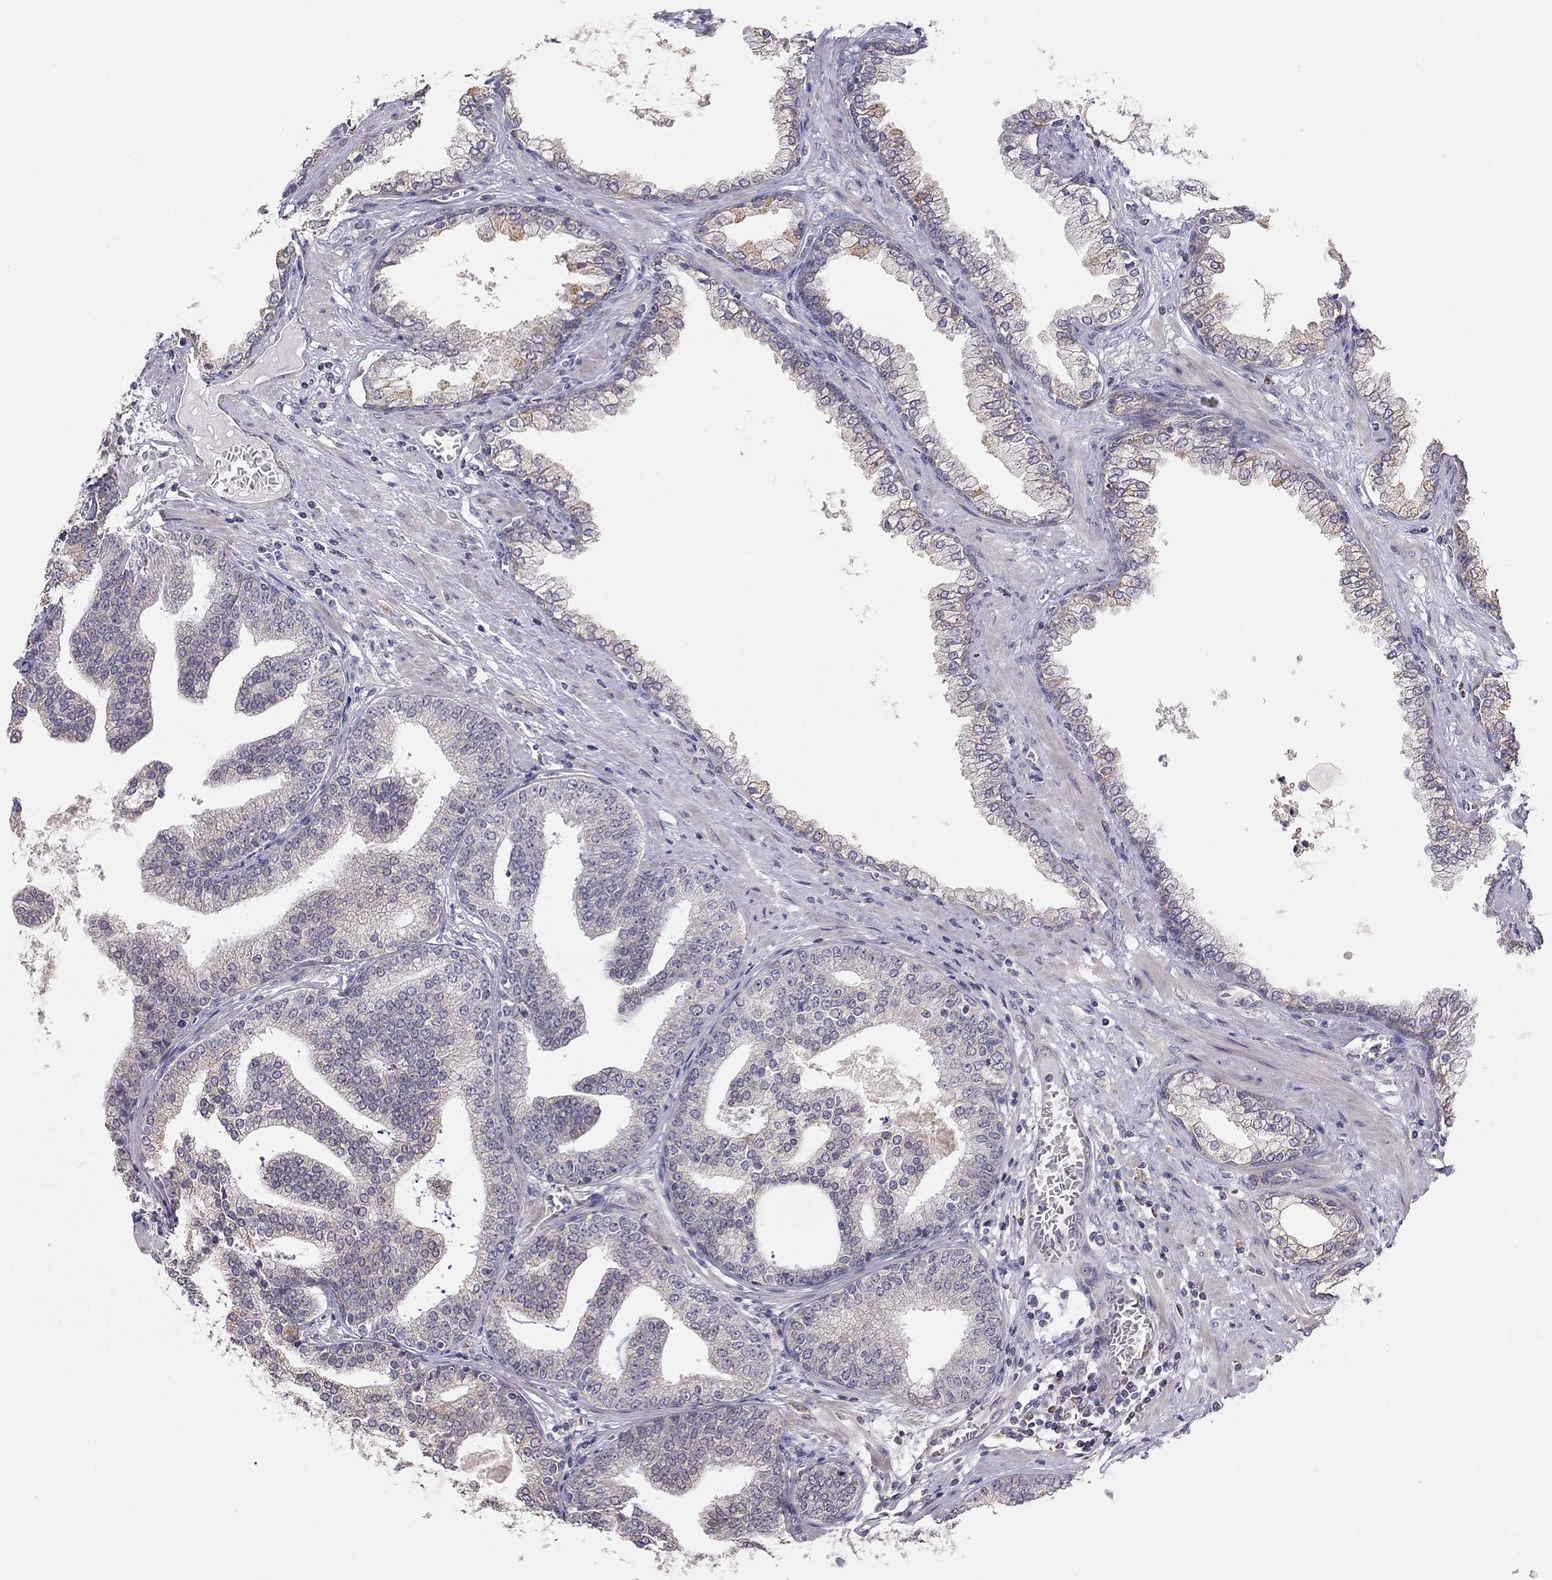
{"staining": {"intensity": "weak", "quantity": "<25%", "location": "cytoplasmic/membranous"}, "tissue": "prostate cancer", "cell_type": "Tumor cells", "image_type": "cancer", "snomed": [{"axis": "morphology", "description": "Adenocarcinoma, NOS"}, {"axis": "topography", "description": "Prostate"}], "caption": "Immunohistochemical staining of prostate cancer (adenocarcinoma) reveals no significant positivity in tumor cells.", "gene": "LRIT3", "patient": {"sex": "male", "age": 64}}